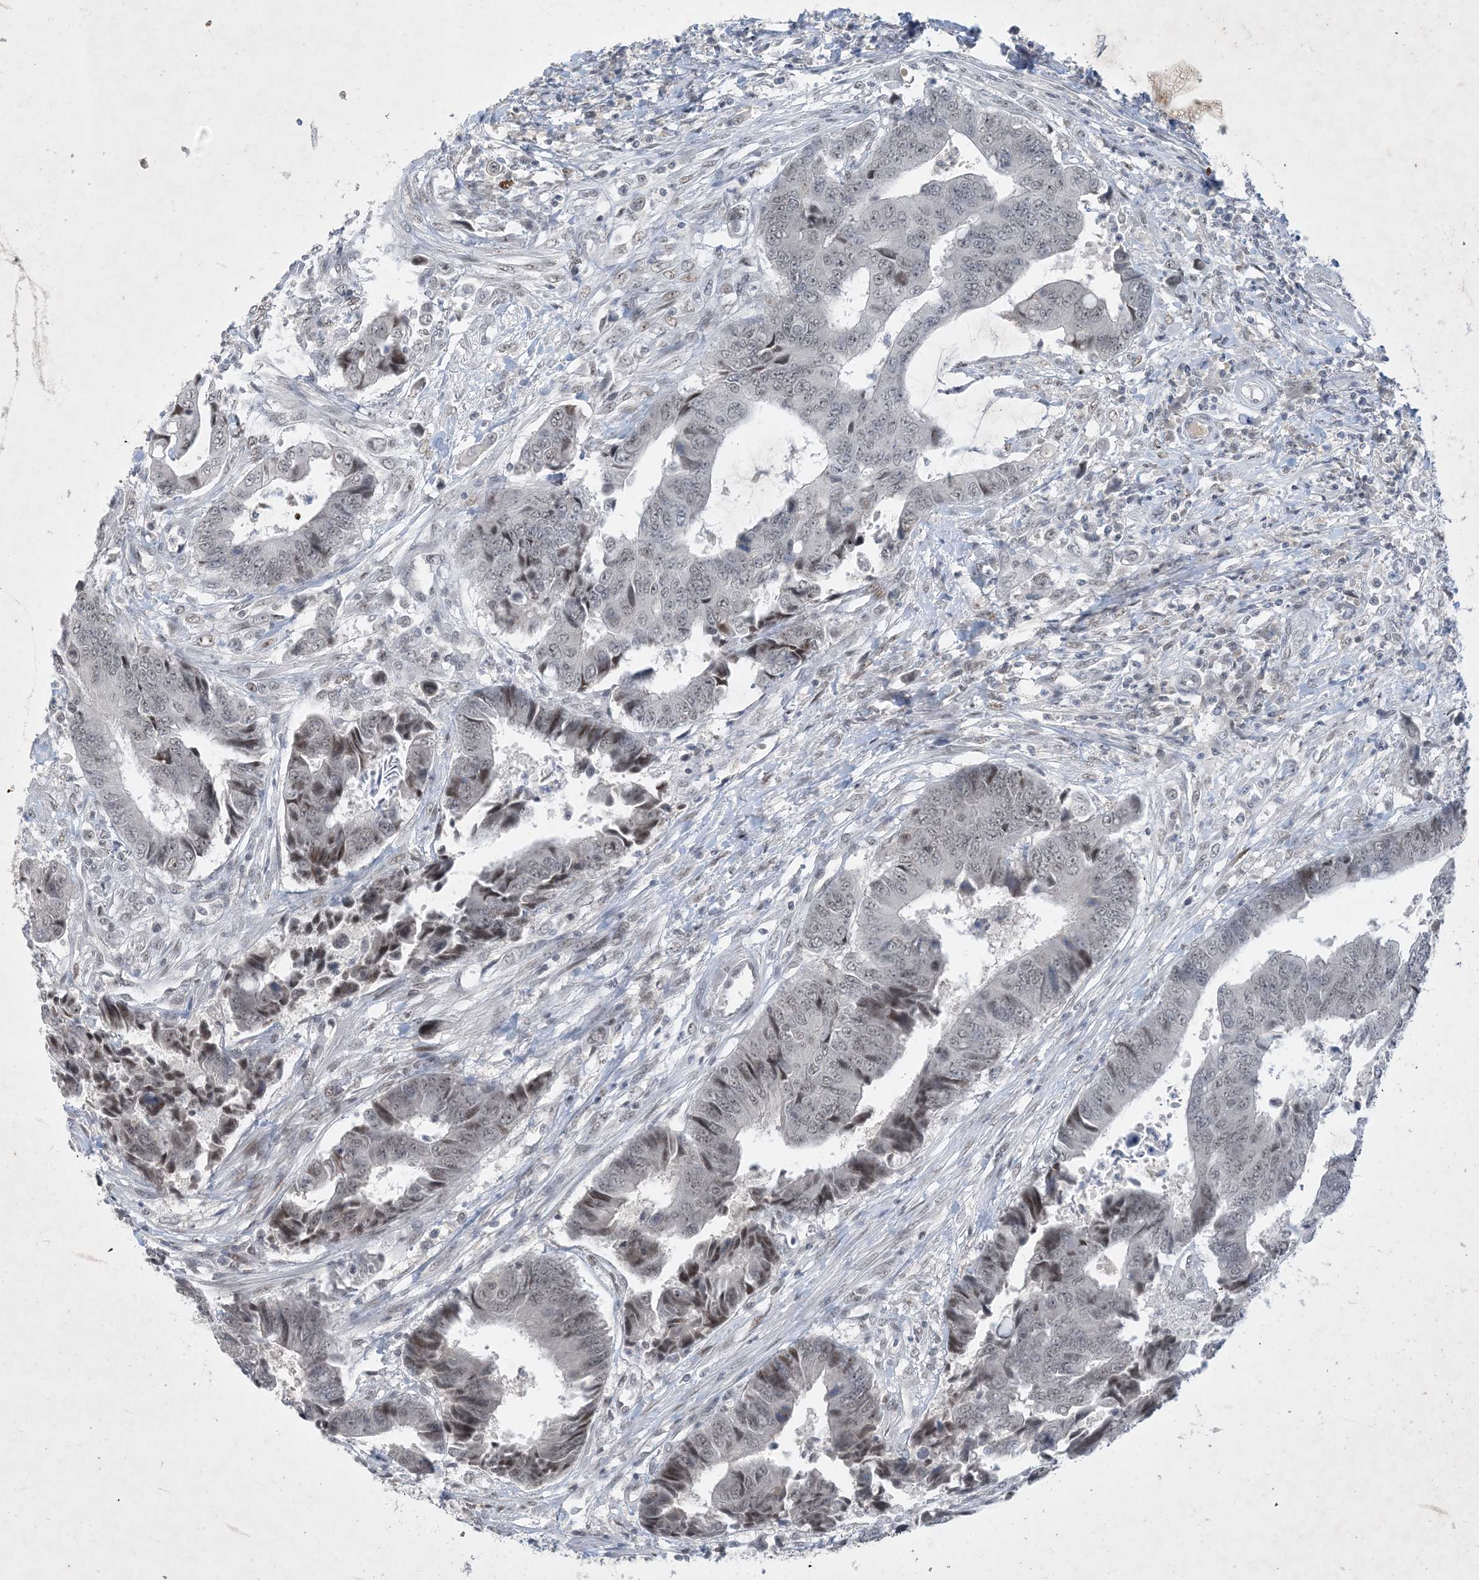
{"staining": {"intensity": "weak", "quantity": "<25%", "location": "nuclear"}, "tissue": "colorectal cancer", "cell_type": "Tumor cells", "image_type": "cancer", "snomed": [{"axis": "morphology", "description": "Adenocarcinoma, NOS"}, {"axis": "topography", "description": "Rectum"}], "caption": "Tumor cells show no significant protein expression in colorectal adenocarcinoma. (Immunohistochemistry (ihc), brightfield microscopy, high magnification).", "gene": "ZNF674", "patient": {"sex": "male", "age": 84}}